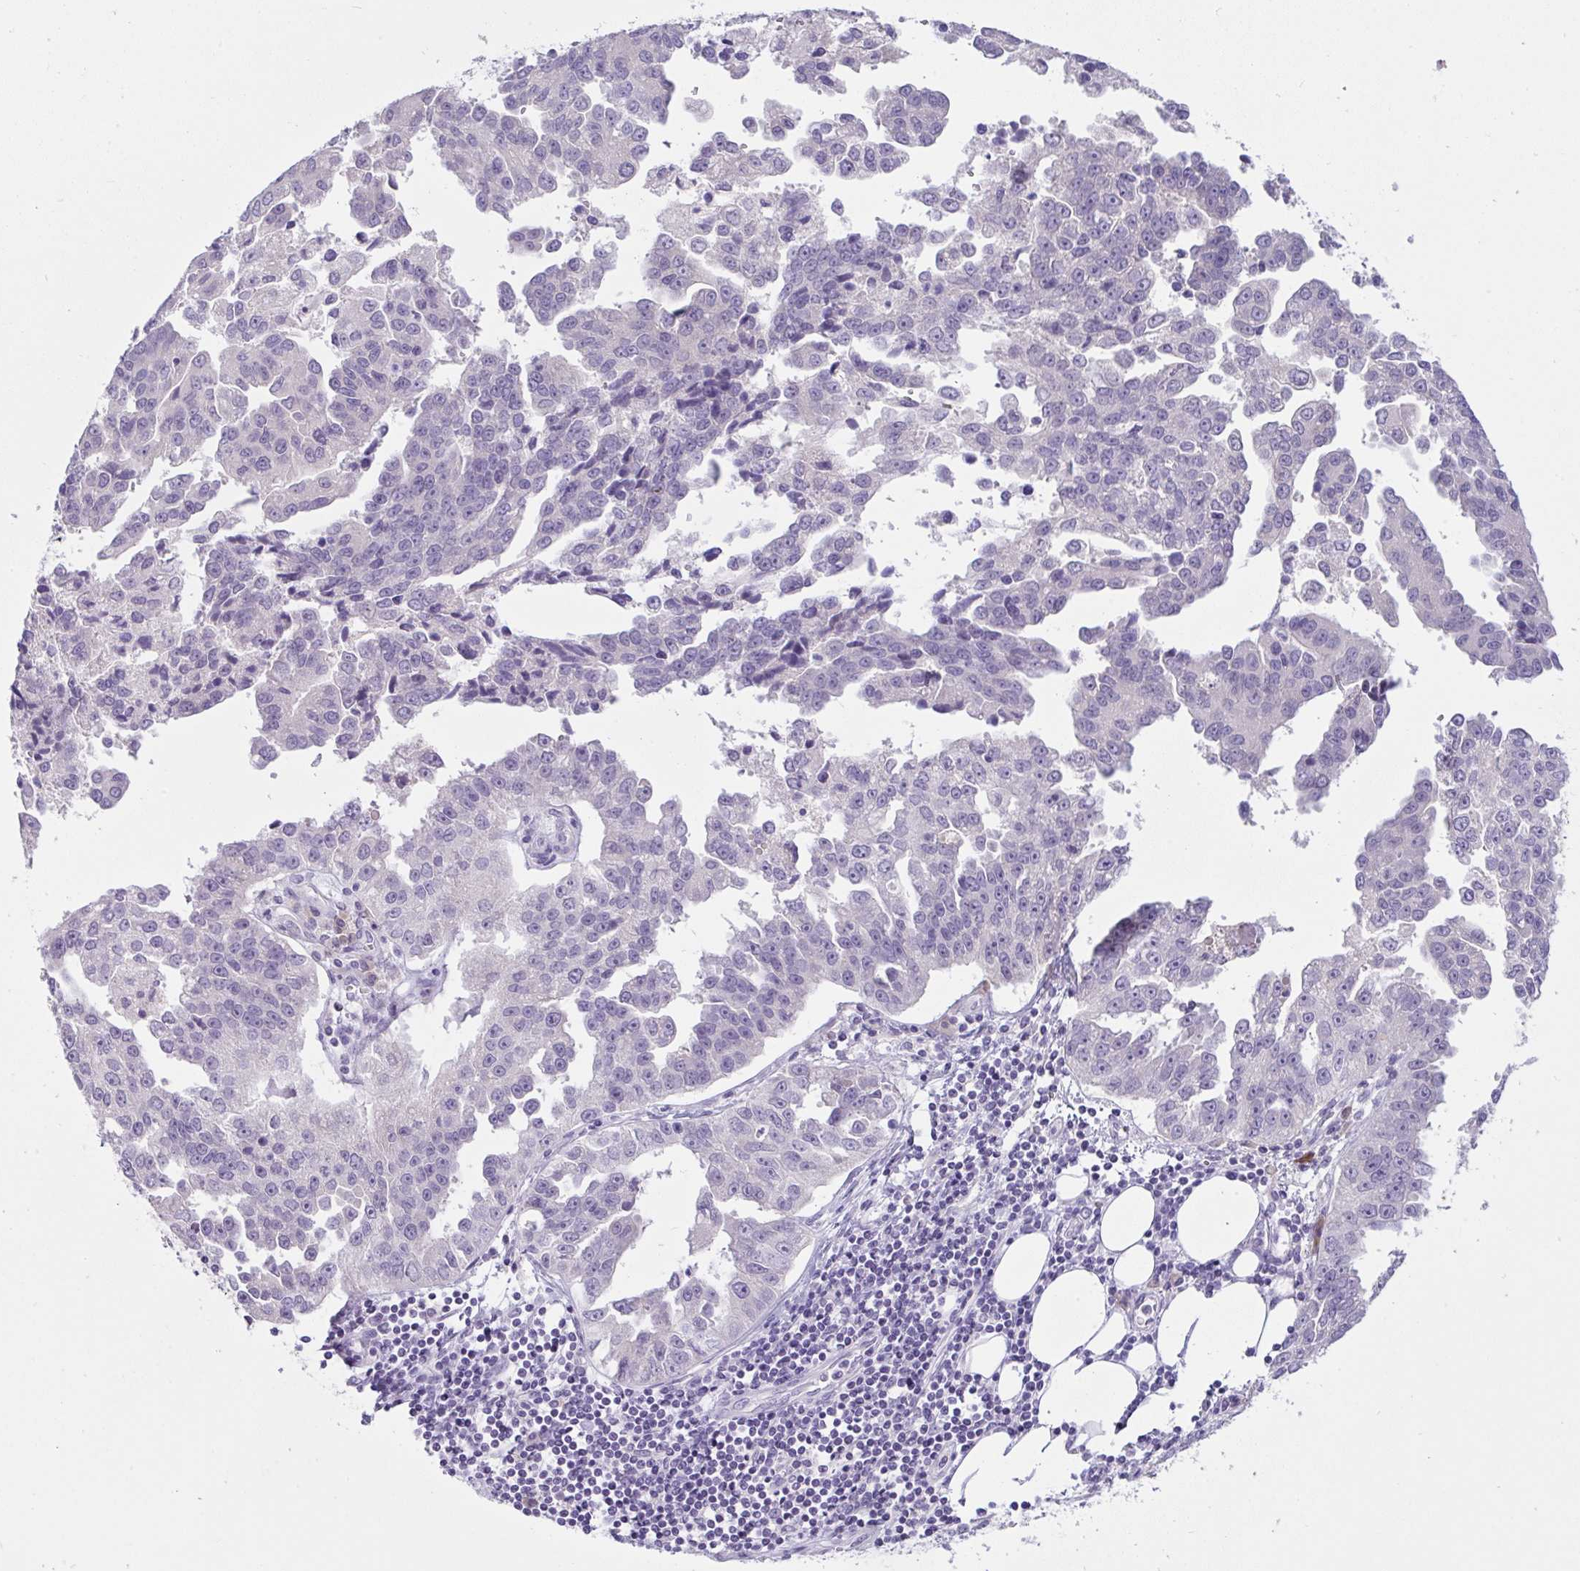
{"staining": {"intensity": "negative", "quantity": "none", "location": "none"}, "tissue": "ovarian cancer", "cell_type": "Tumor cells", "image_type": "cancer", "snomed": [{"axis": "morphology", "description": "Cystadenocarcinoma, serous, NOS"}, {"axis": "topography", "description": "Ovary"}], "caption": "This image is of serous cystadenocarcinoma (ovarian) stained with immunohistochemistry (IHC) to label a protein in brown with the nuclei are counter-stained blue. There is no expression in tumor cells.", "gene": "TMEM41A", "patient": {"sex": "female", "age": 75}}